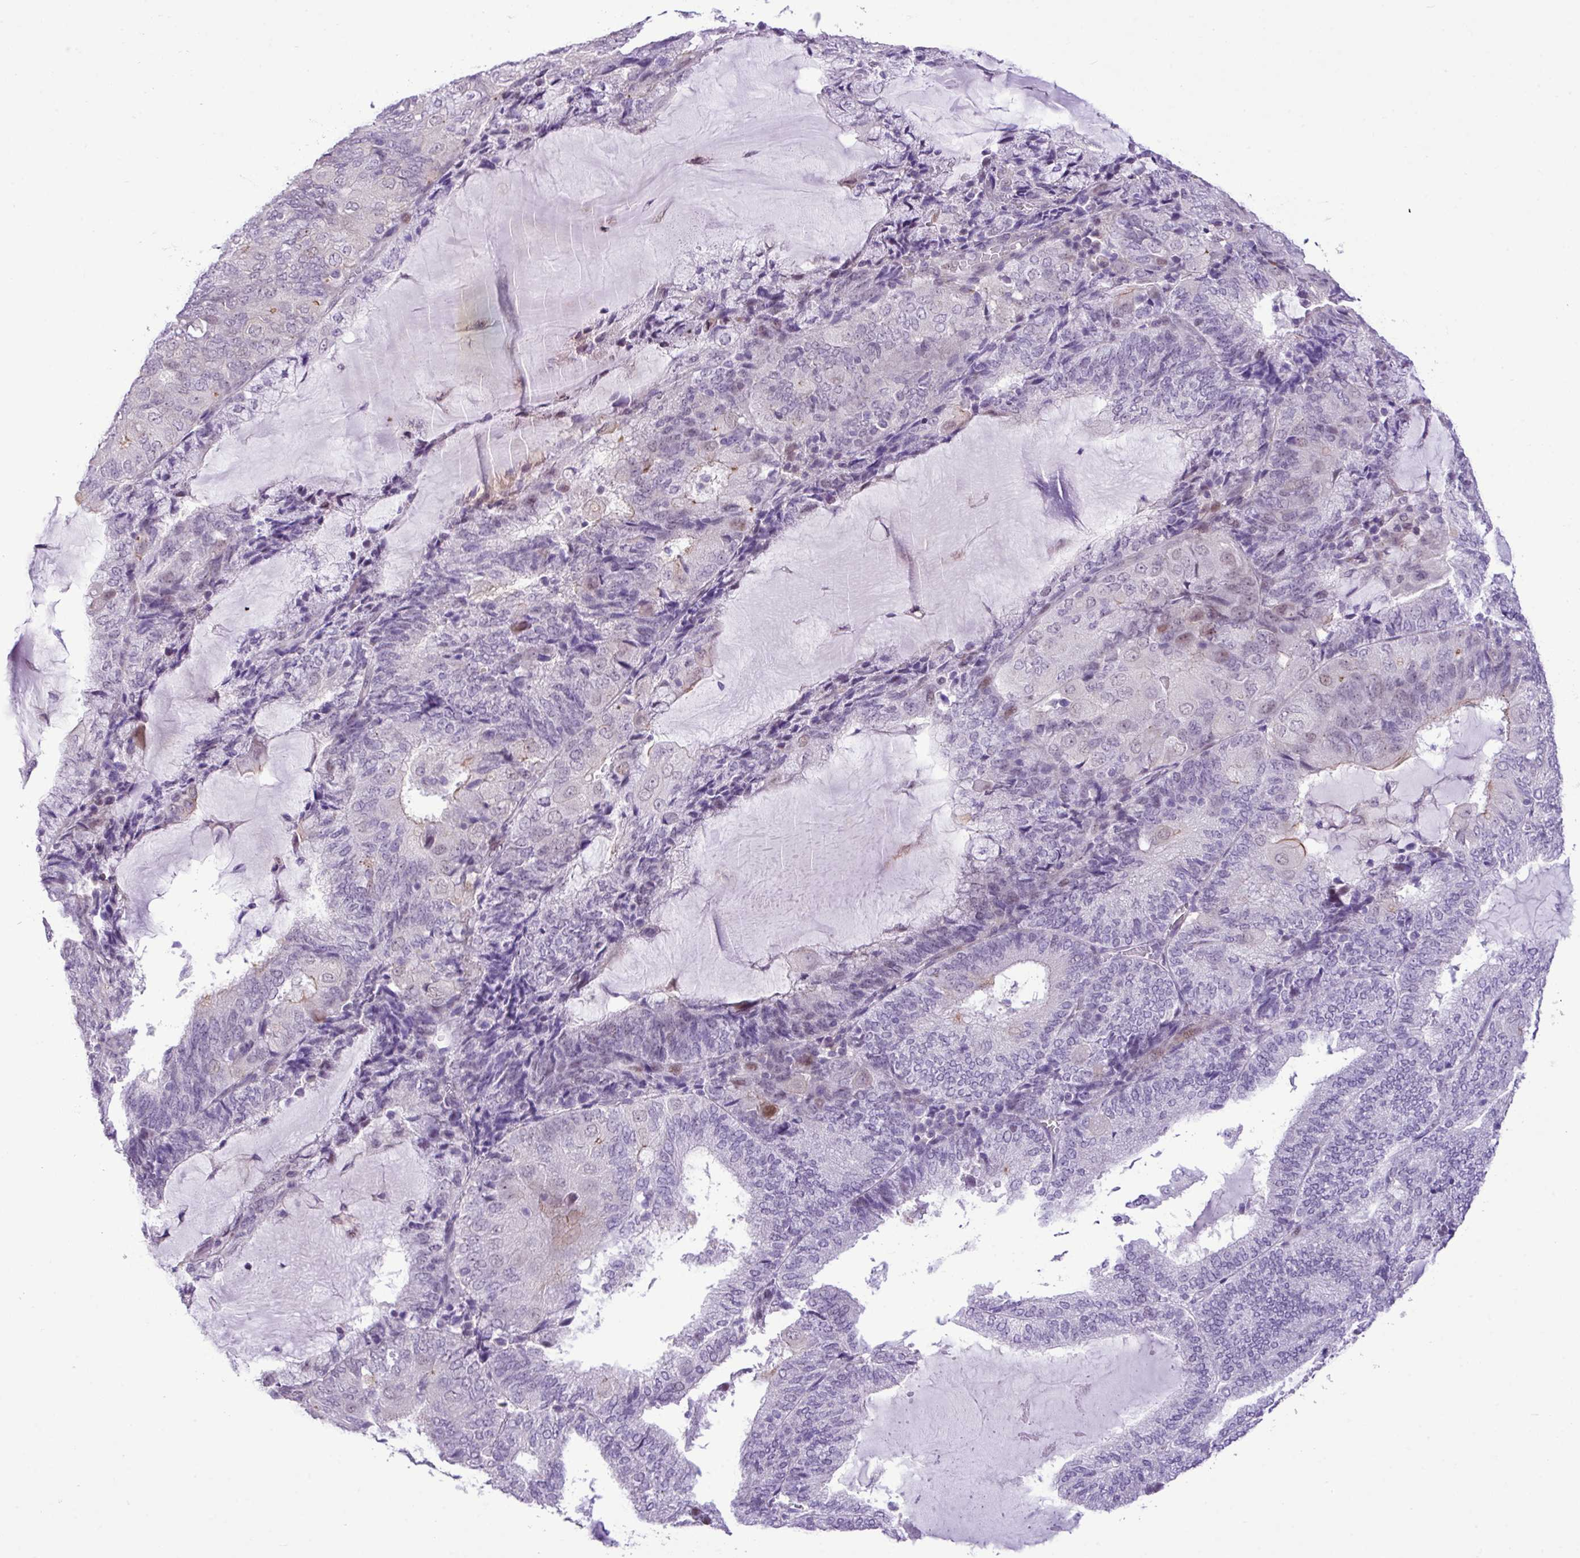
{"staining": {"intensity": "negative", "quantity": "none", "location": "none"}, "tissue": "endometrial cancer", "cell_type": "Tumor cells", "image_type": "cancer", "snomed": [{"axis": "morphology", "description": "Adenocarcinoma, NOS"}, {"axis": "topography", "description": "Endometrium"}], "caption": "Tumor cells show no significant positivity in endometrial adenocarcinoma.", "gene": "YLPM1", "patient": {"sex": "female", "age": 81}}